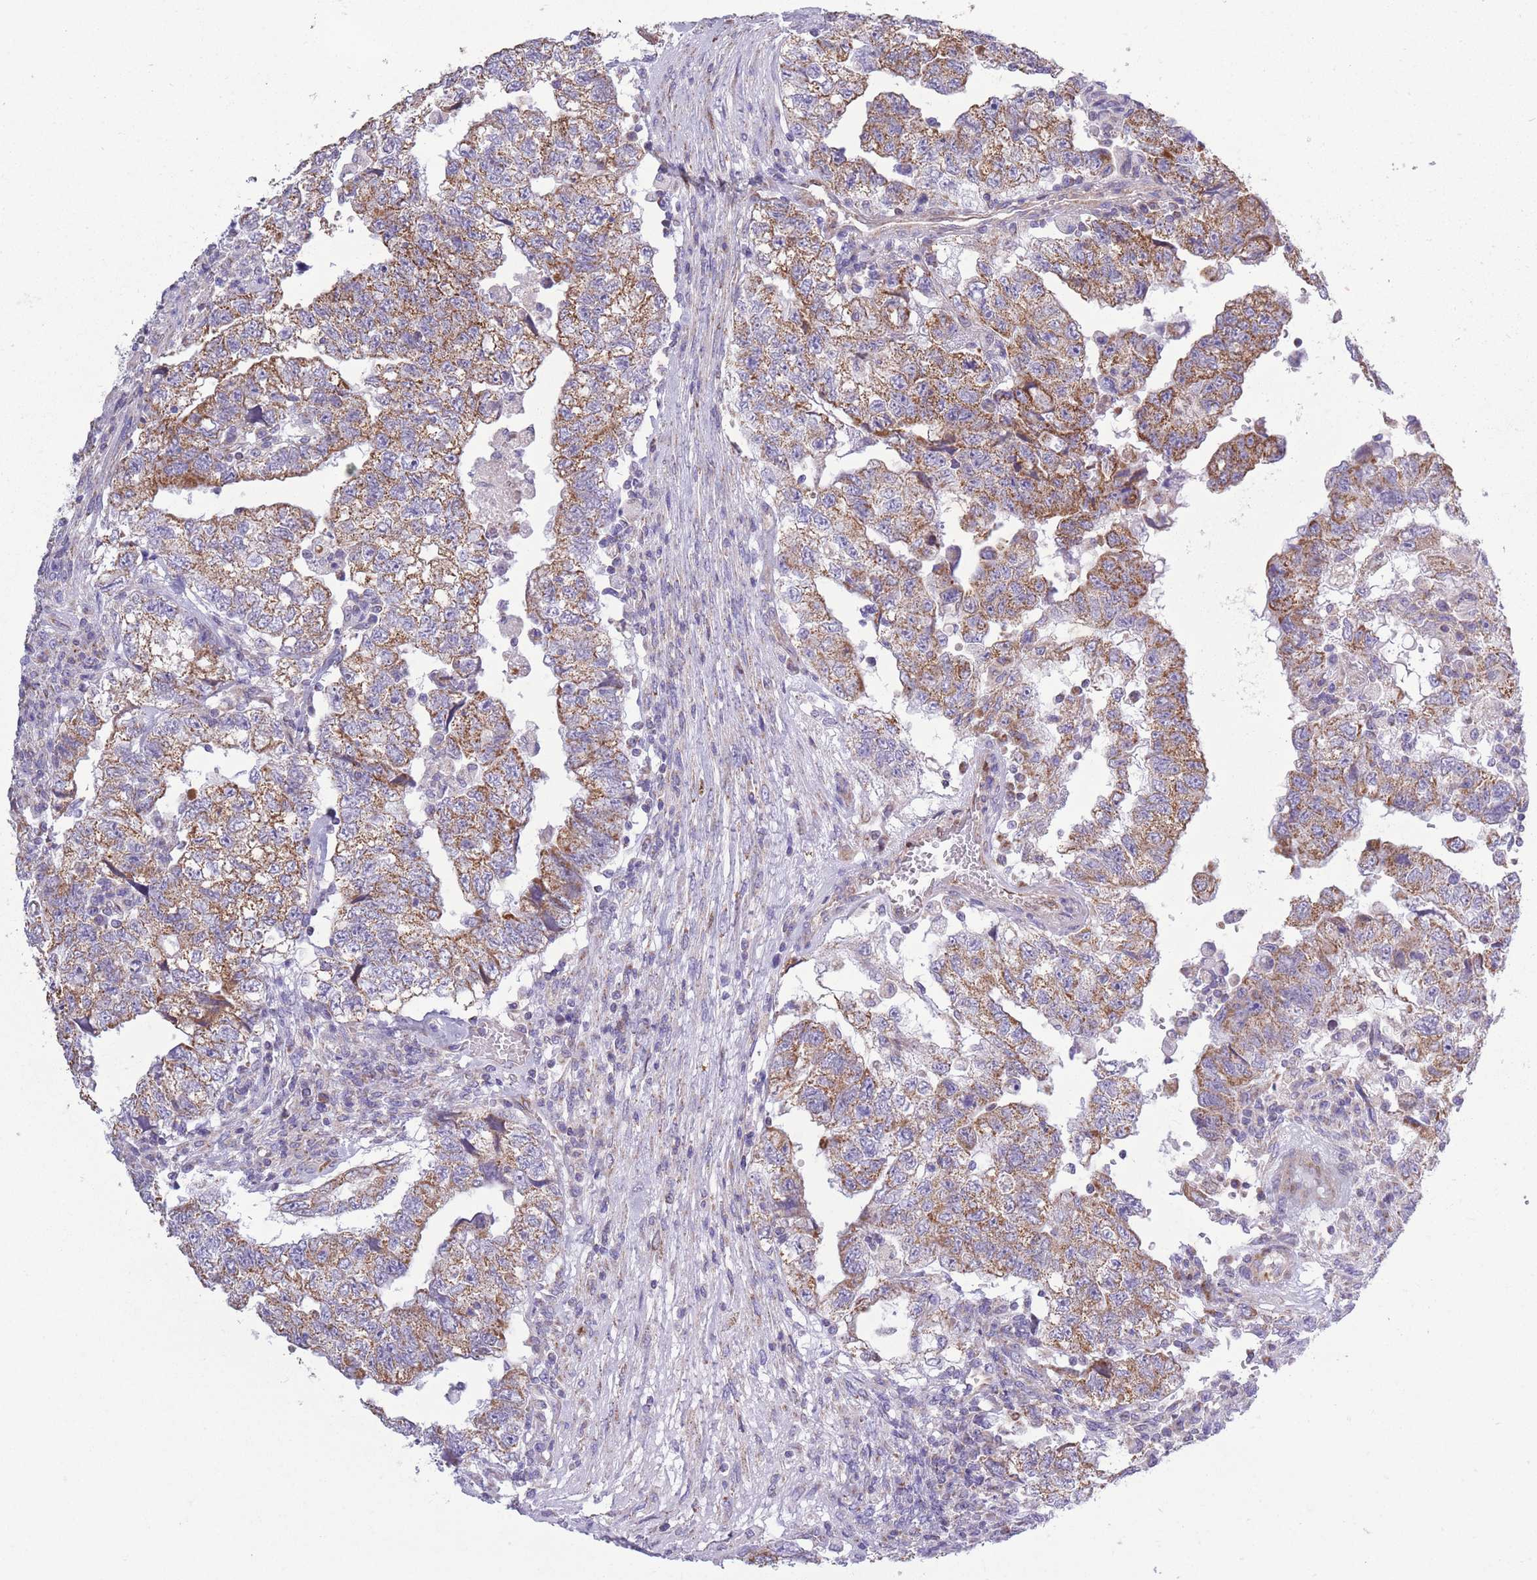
{"staining": {"intensity": "moderate", "quantity": ">75%", "location": "cytoplasmic/membranous"}, "tissue": "testis cancer", "cell_type": "Tumor cells", "image_type": "cancer", "snomed": [{"axis": "morphology", "description": "Carcinoma, Embryonal, NOS"}, {"axis": "topography", "description": "Testis"}], "caption": "Human testis cancer stained for a protein (brown) exhibits moderate cytoplasmic/membranous positive expression in approximately >75% of tumor cells.", "gene": "PDHA1", "patient": {"sex": "male", "age": 36}}